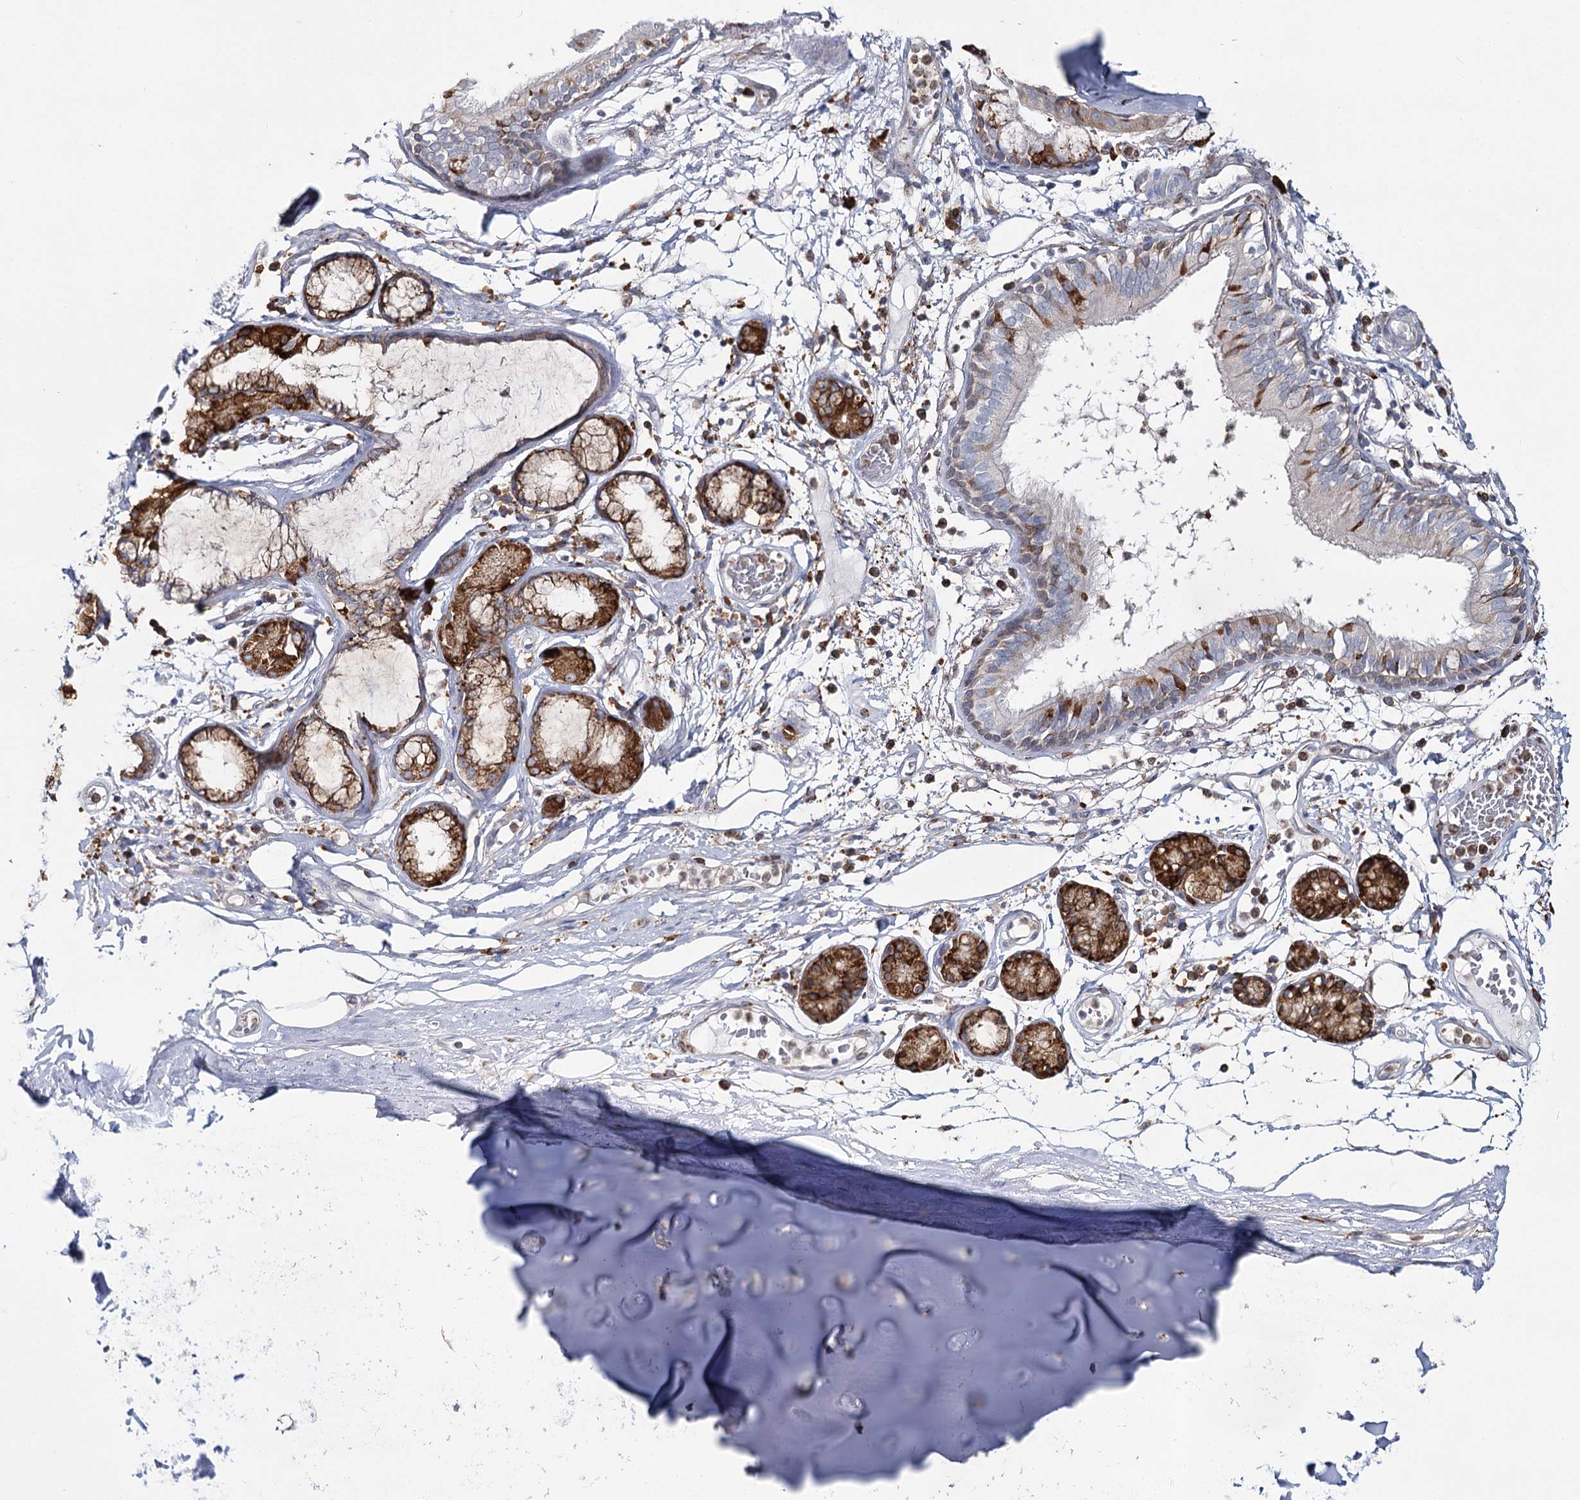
{"staining": {"intensity": "weak", "quantity": "<25%", "location": "cytoplasmic/membranous"}, "tissue": "adipose tissue", "cell_type": "Adipocytes", "image_type": "normal", "snomed": [{"axis": "morphology", "description": "Normal tissue, NOS"}, {"axis": "topography", "description": "Cartilage tissue"}], "caption": "Immunohistochemistry (IHC) micrograph of benign adipose tissue: human adipose tissue stained with DAB displays no significant protein staining in adipocytes. (Stains: DAB immunohistochemistry (IHC) with hematoxylin counter stain, Microscopy: brightfield microscopy at high magnification).", "gene": "ZCCHC9", "patient": {"sex": "female", "age": 63}}